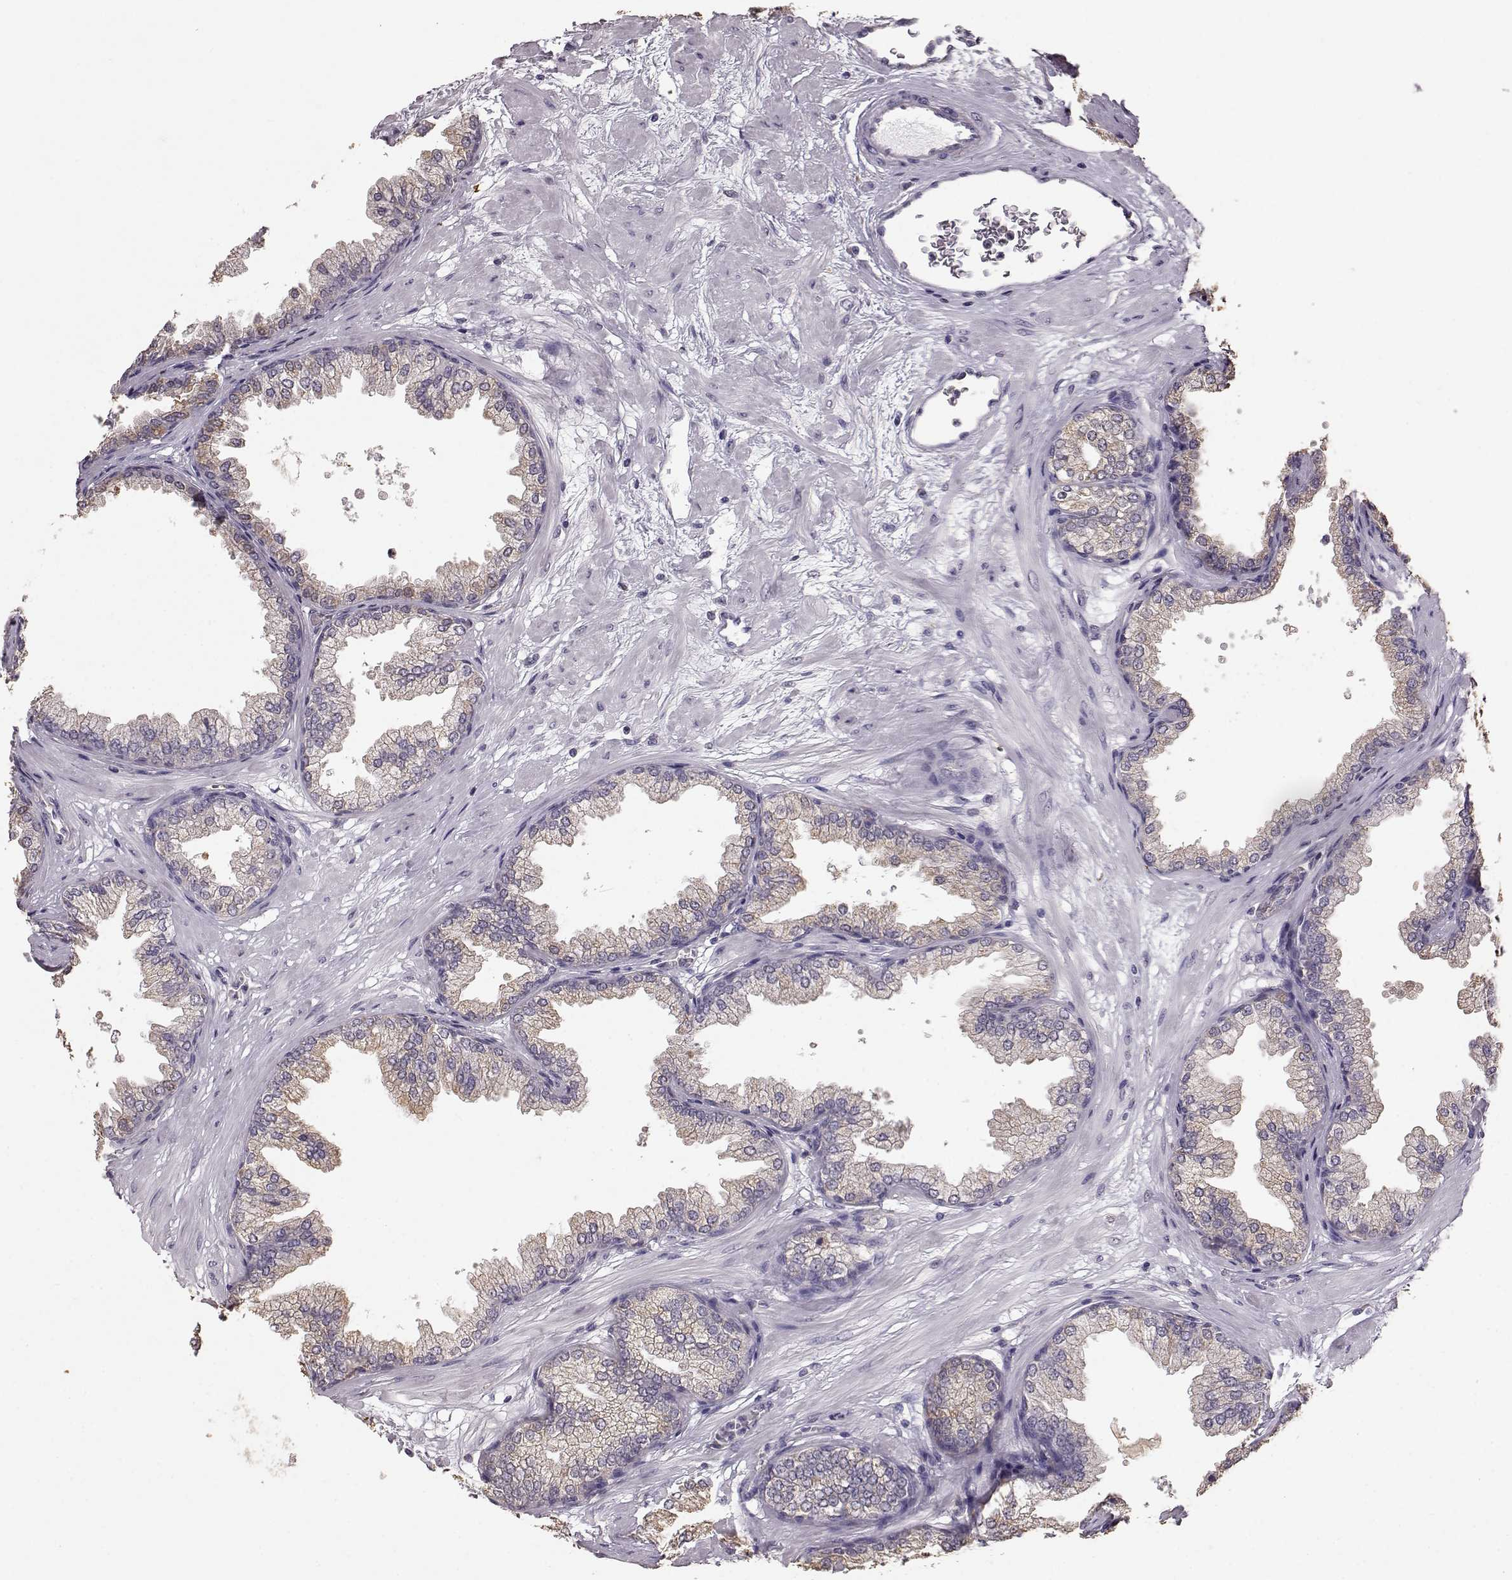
{"staining": {"intensity": "weak", "quantity": "25%-75%", "location": "cytoplasmic/membranous"}, "tissue": "prostate", "cell_type": "Glandular cells", "image_type": "normal", "snomed": [{"axis": "morphology", "description": "Normal tissue, NOS"}, {"axis": "topography", "description": "Prostate"}], "caption": "Immunohistochemistry (IHC) histopathology image of normal prostate: human prostate stained using immunohistochemistry demonstrates low levels of weak protein expression localized specifically in the cytoplasmic/membranous of glandular cells, appearing as a cytoplasmic/membranous brown color.", "gene": "GABRG3", "patient": {"sex": "male", "age": 37}}